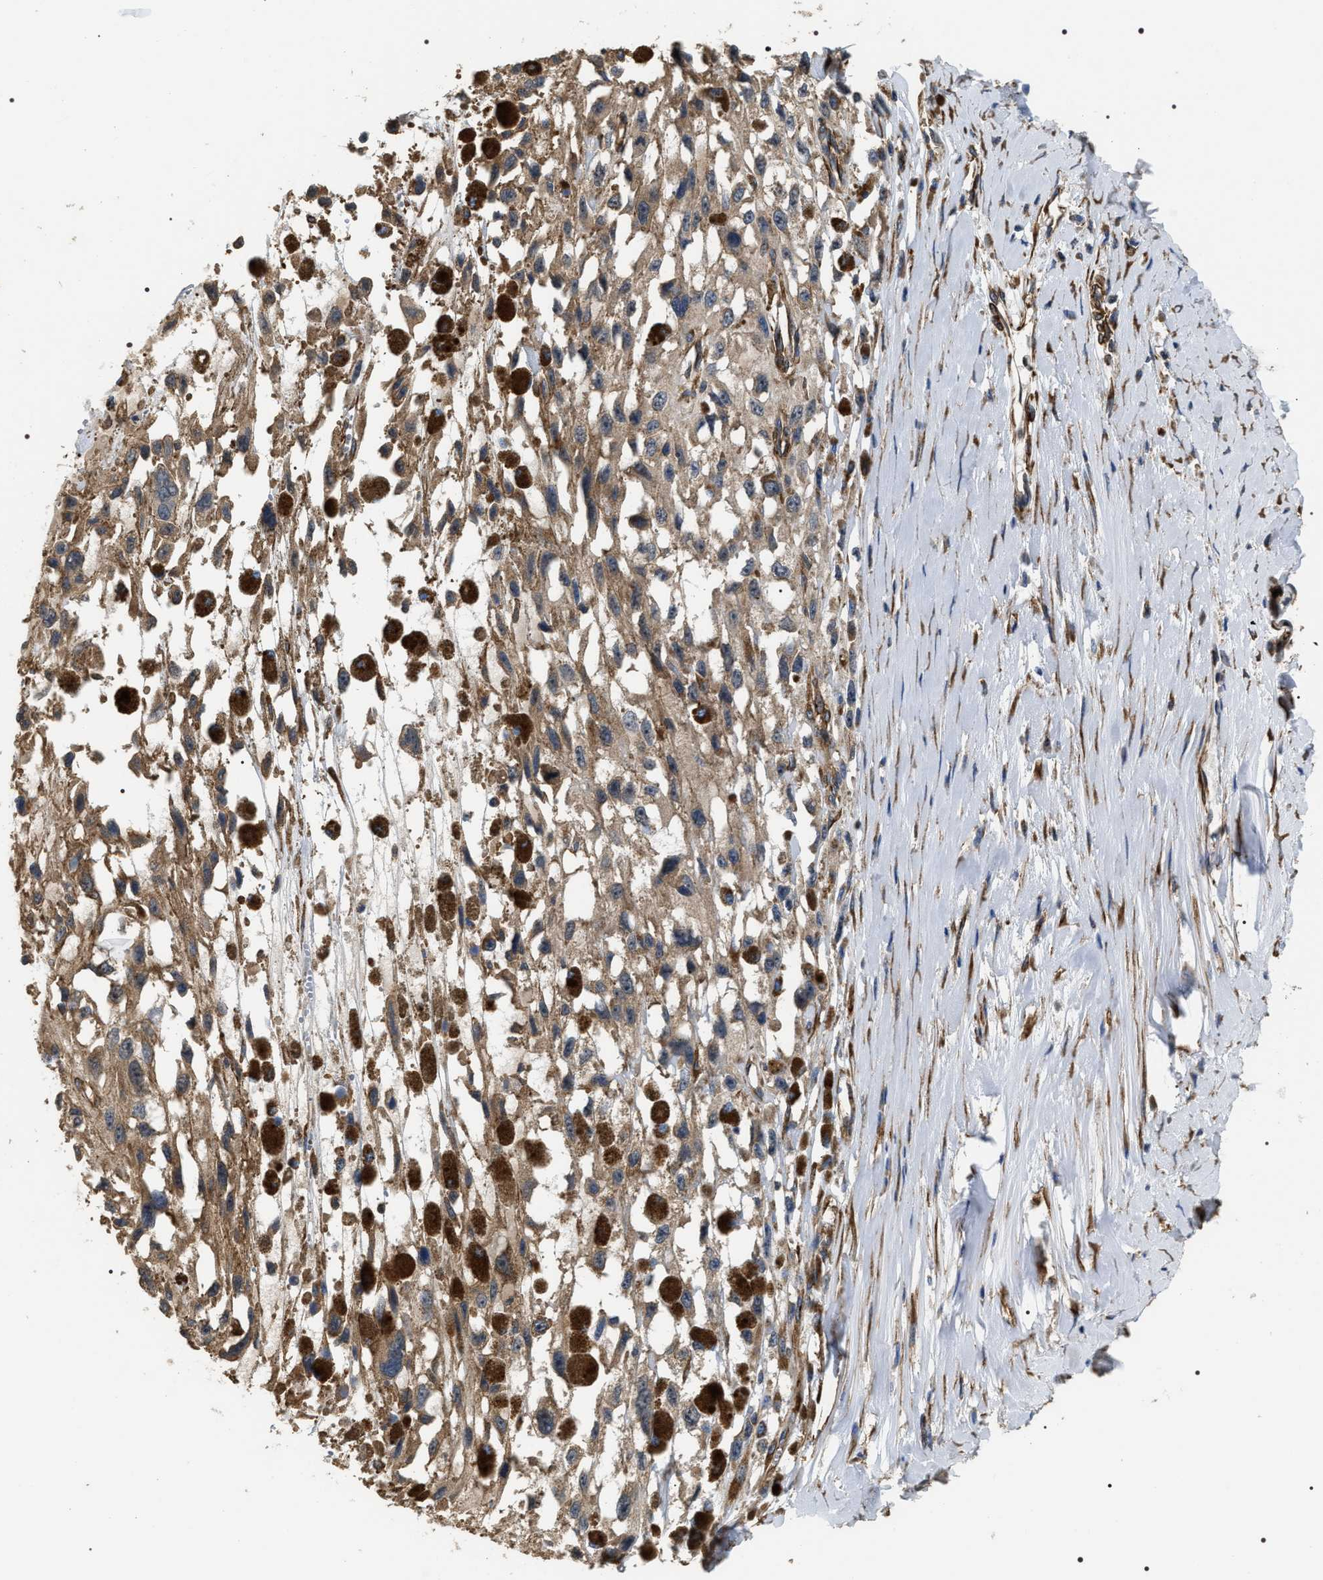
{"staining": {"intensity": "weak", "quantity": ">75%", "location": "cytoplasmic/membranous"}, "tissue": "melanoma", "cell_type": "Tumor cells", "image_type": "cancer", "snomed": [{"axis": "morphology", "description": "Malignant melanoma, Metastatic site"}, {"axis": "topography", "description": "Lymph node"}], "caption": "A brown stain labels weak cytoplasmic/membranous expression of a protein in malignant melanoma (metastatic site) tumor cells.", "gene": "ZC3HAV1L", "patient": {"sex": "male", "age": 59}}